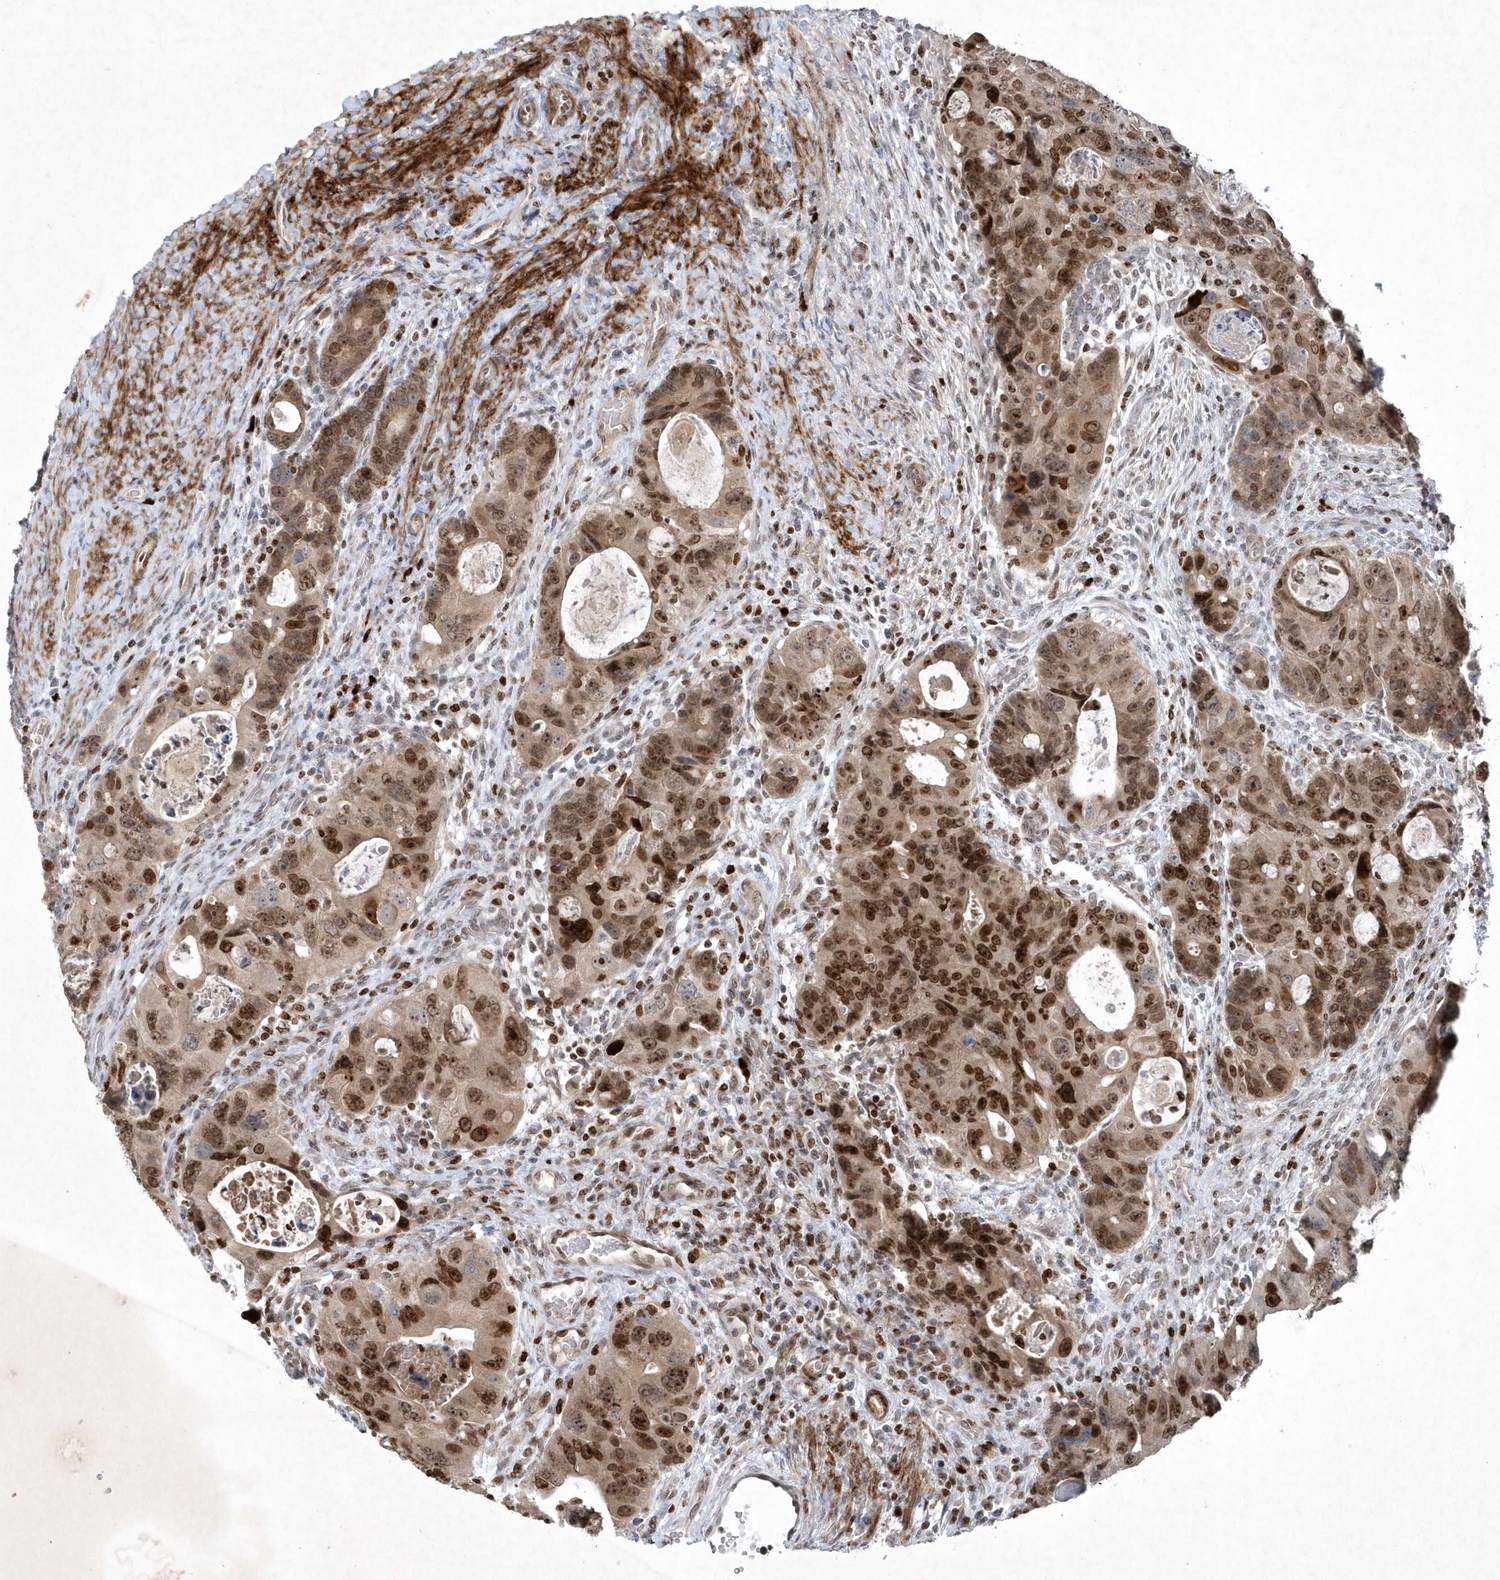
{"staining": {"intensity": "strong", "quantity": ">75%", "location": "cytoplasmic/membranous,nuclear"}, "tissue": "colorectal cancer", "cell_type": "Tumor cells", "image_type": "cancer", "snomed": [{"axis": "morphology", "description": "Adenocarcinoma, NOS"}, {"axis": "topography", "description": "Rectum"}], "caption": "Human colorectal cancer stained with a brown dye shows strong cytoplasmic/membranous and nuclear positive expression in about >75% of tumor cells.", "gene": "QTRT2", "patient": {"sex": "male", "age": 59}}